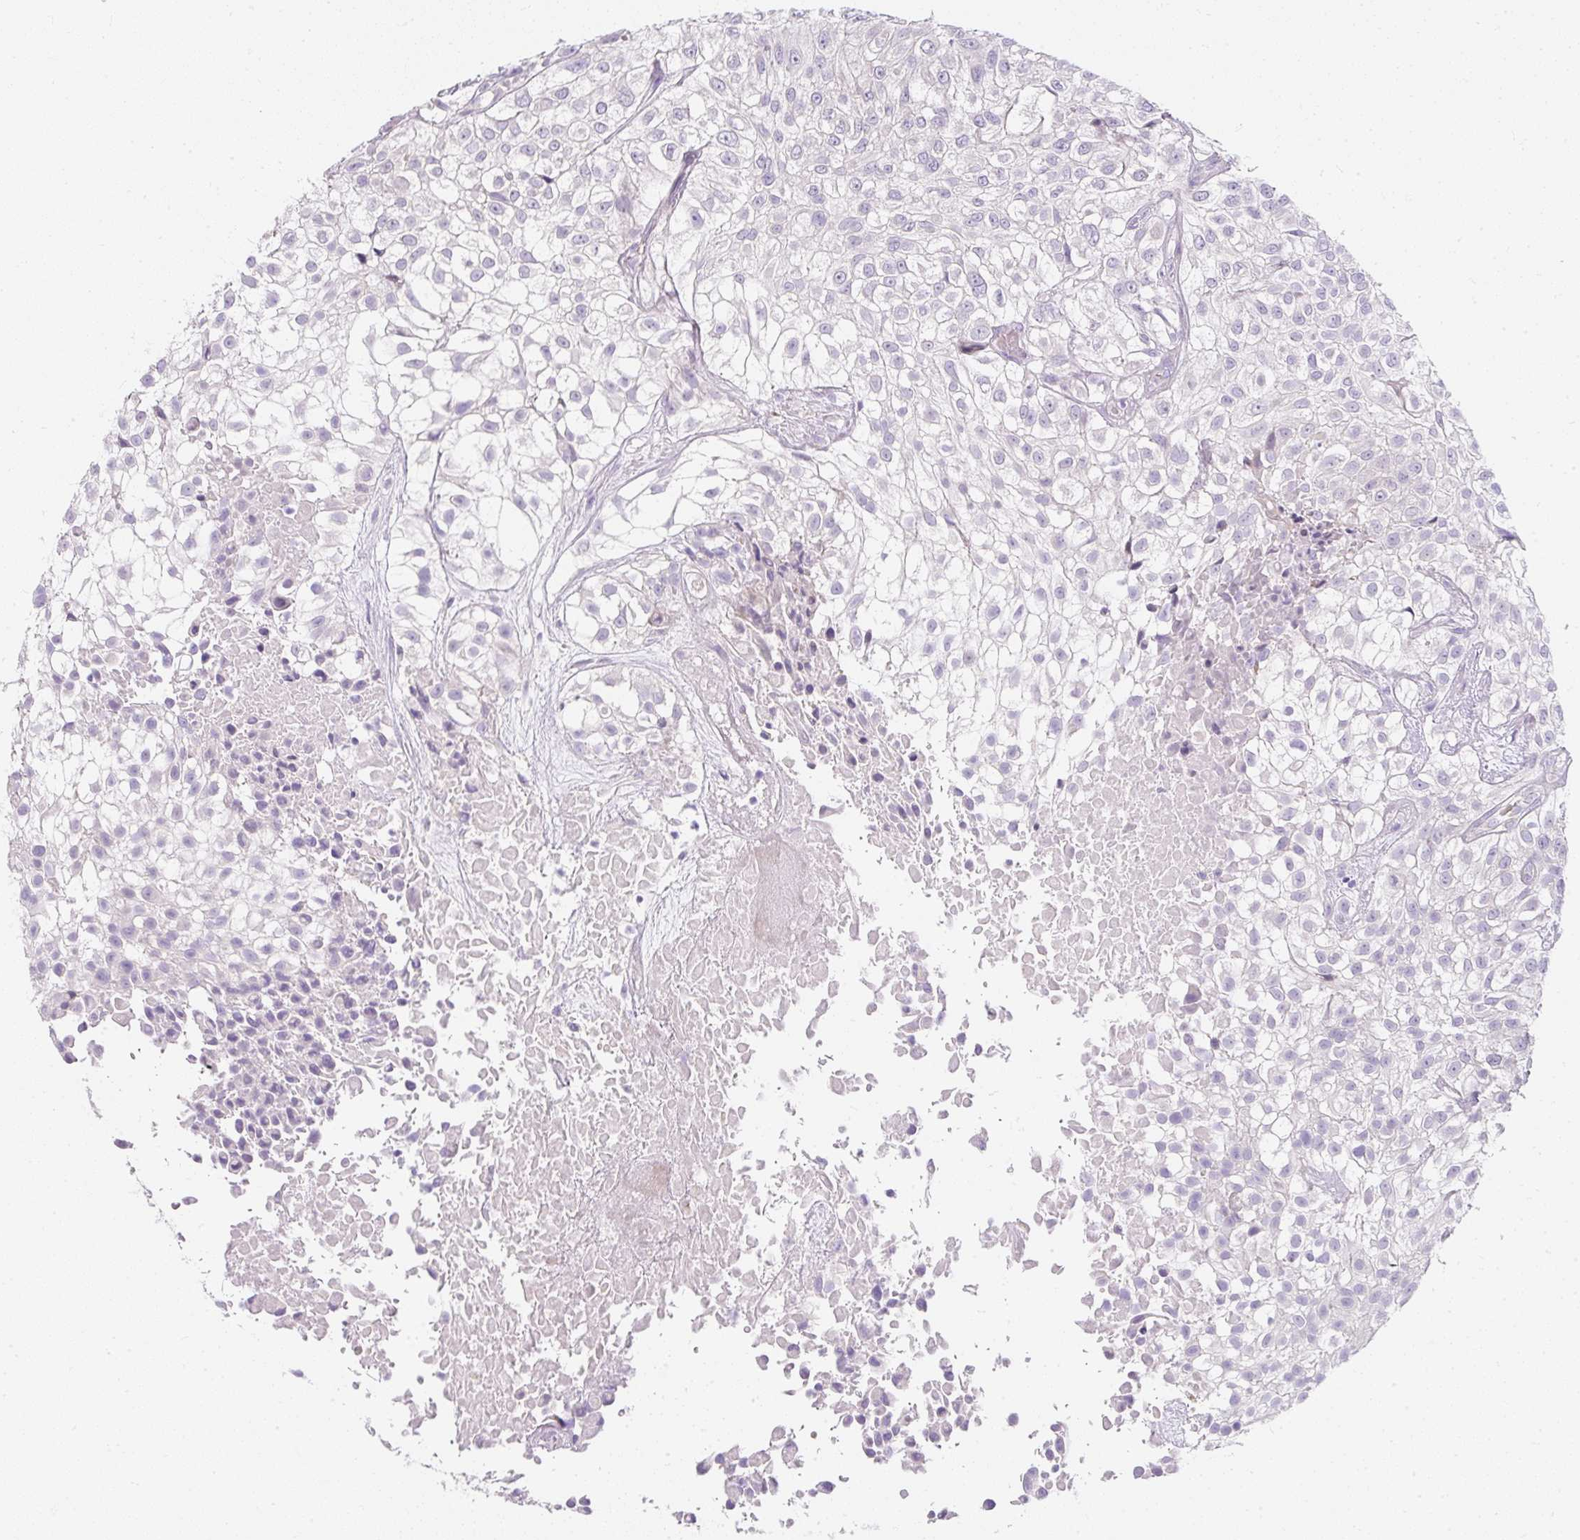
{"staining": {"intensity": "negative", "quantity": "none", "location": "none"}, "tissue": "urothelial cancer", "cell_type": "Tumor cells", "image_type": "cancer", "snomed": [{"axis": "morphology", "description": "Urothelial carcinoma, High grade"}, {"axis": "topography", "description": "Urinary bladder"}], "caption": "This is a micrograph of IHC staining of high-grade urothelial carcinoma, which shows no expression in tumor cells.", "gene": "DTX4", "patient": {"sex": "male", "age": 56}}